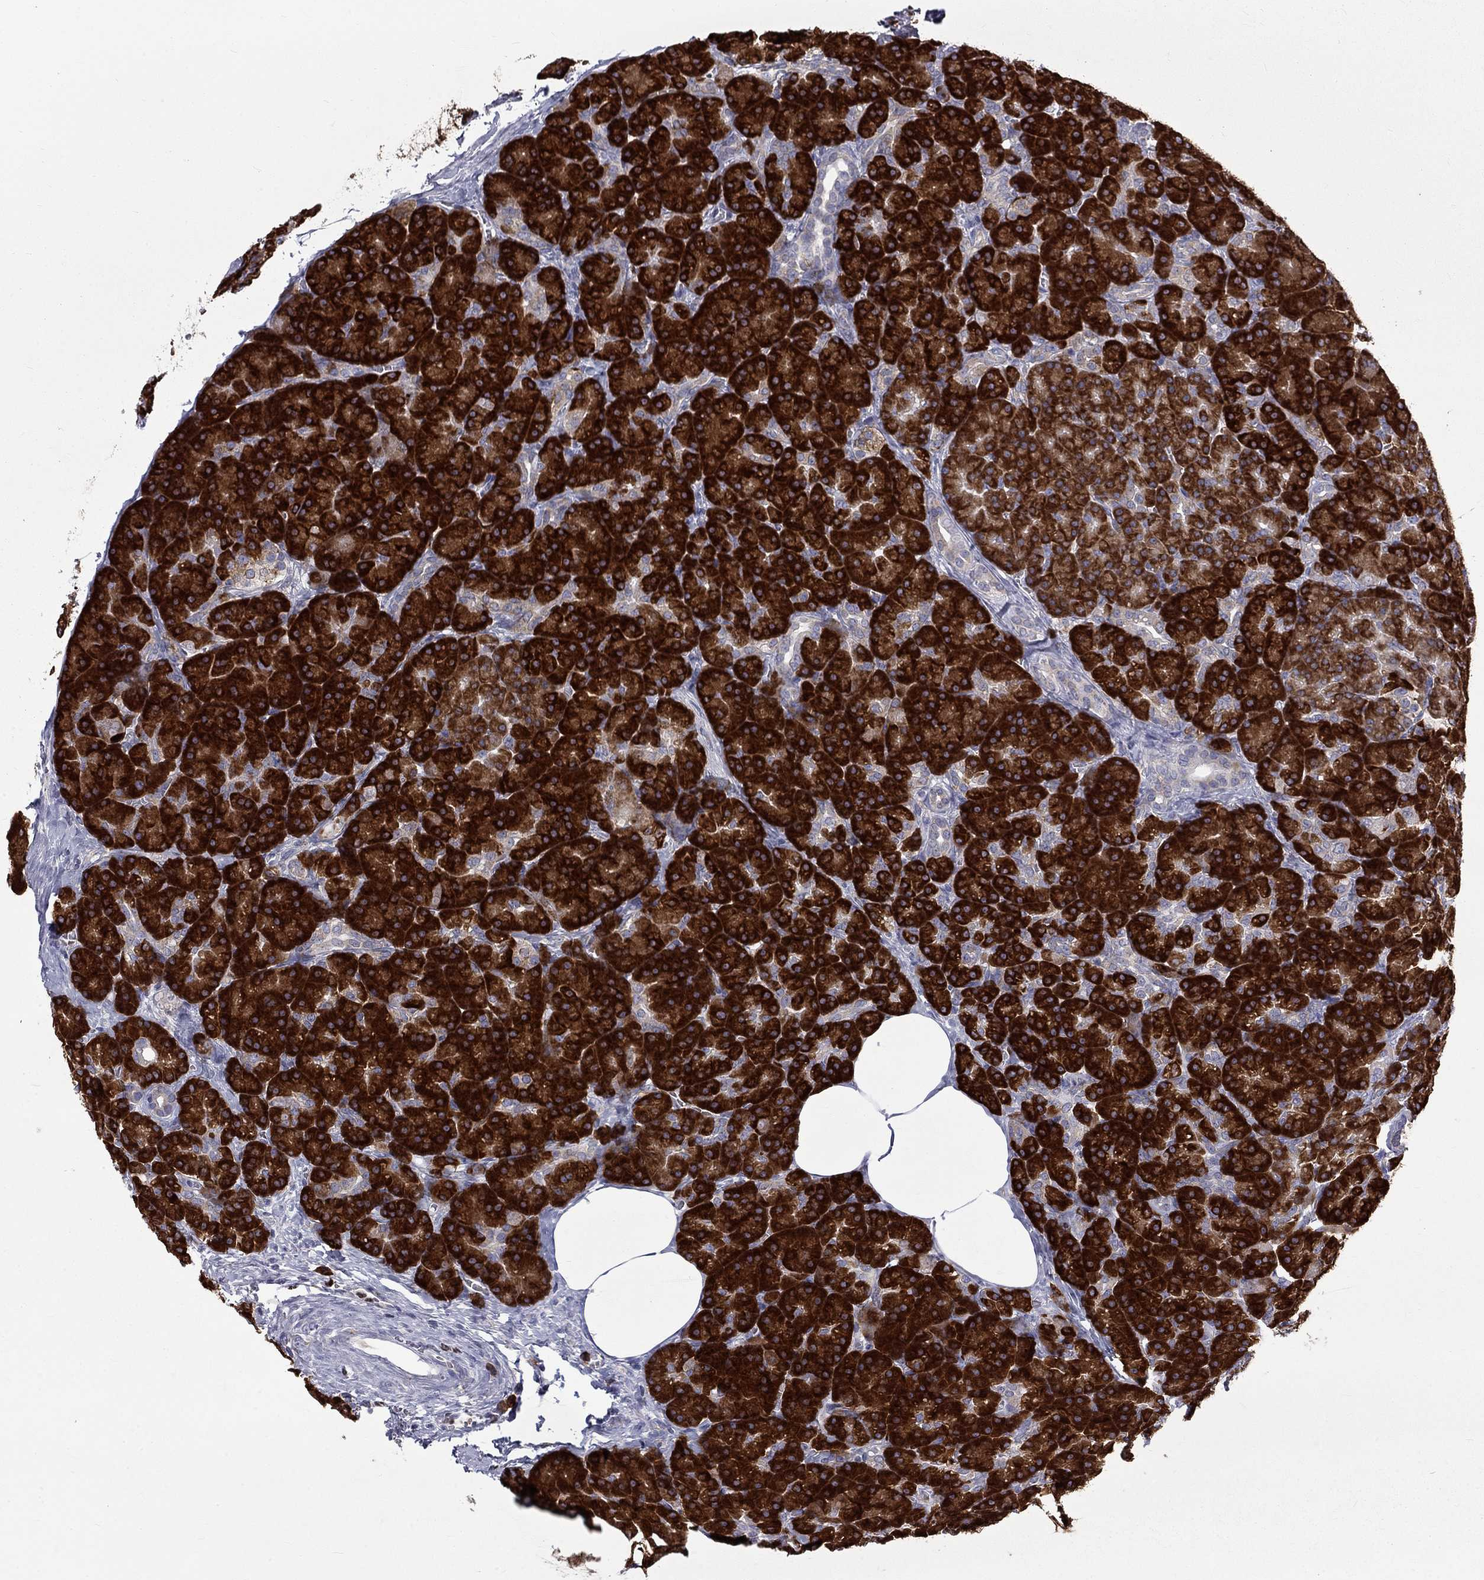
{"staining": {"intensity": "strong", "quantity": ">75%", "location": "cytoplasmic/membranous"}, "tissue": "pancreas", "cell_type": "Exocrine glandular cells", "image_type": "normal", "snomed": [{"axis": "morphology", "description": "Normal tissue, NOS"}, {"axis": "topography", "description": "Pancreas"}], "caption": "This is a photomicrograph of immunohistochemistry (IHC) staining of benign pancreas, which shows strong expression in the cytoplasmic/membranous of exocrine glandular cells.", "gene": "PABPC4", "patient": {"sex": "male", "age": 57}}